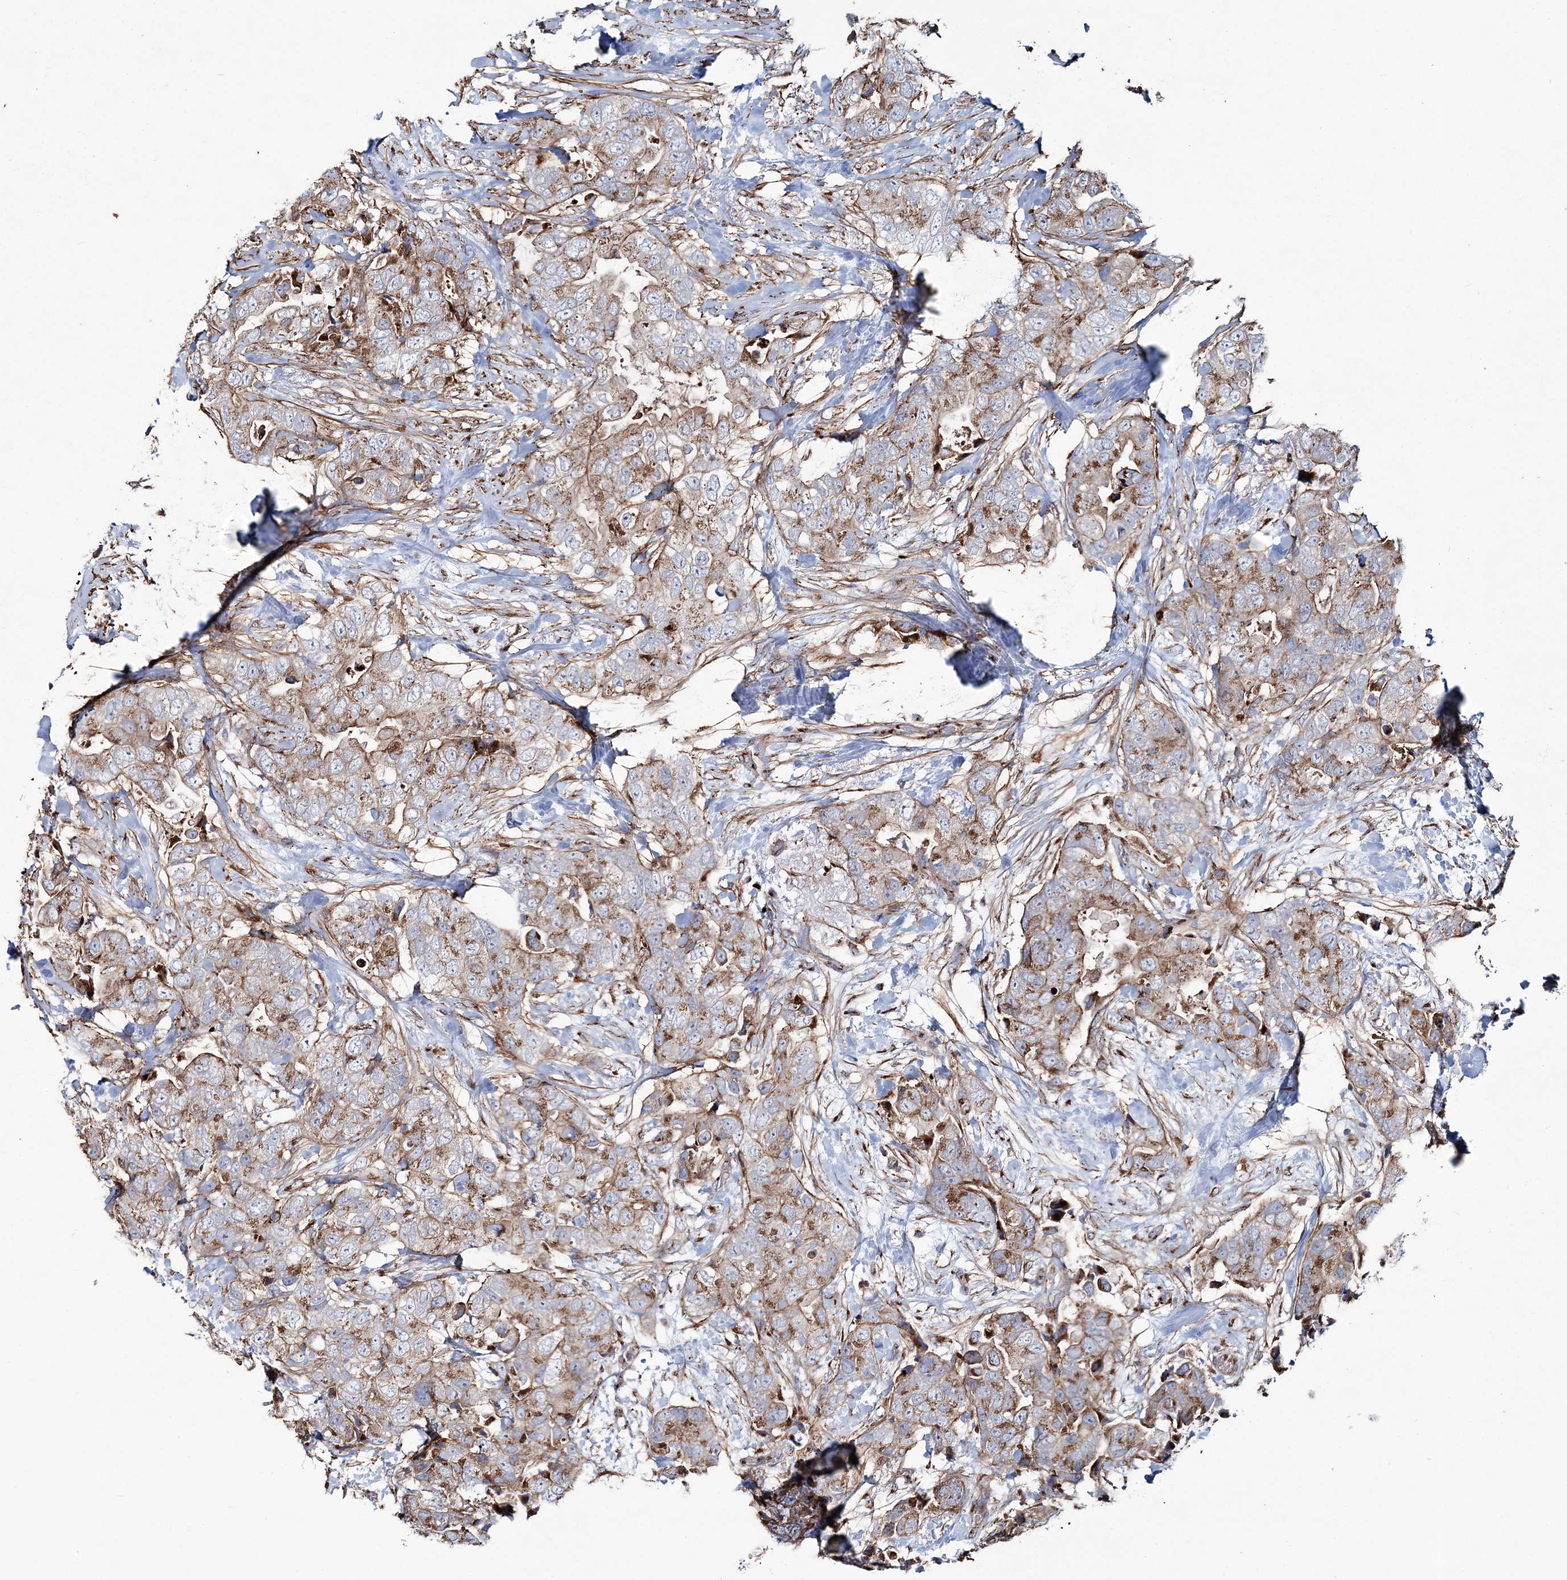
{"staining": {"intensity": "moderate", "quantity": ">75%", "location": "cytoplasmic/membranous"}, "tissue": "breast cancer", "cell_type": "Tumor cells", "image_type": "cancer", "snomed": [{"axis": "morphology", "description": "Duct carcinoma"}, {"axis": "topography", "description": "Breast"}], "caption": "Infiltrating ductal carcinoma (breast) stained with DAB IHC demonstrates medium levels of moderate cytoplasmic/membranous staining in about >75% of tumor cells. (DAB IHC, brown staining for protein, blue staining for nuclei).", "gene": "MAN1A2", "patient": {"sex": "female", "age": 62}}